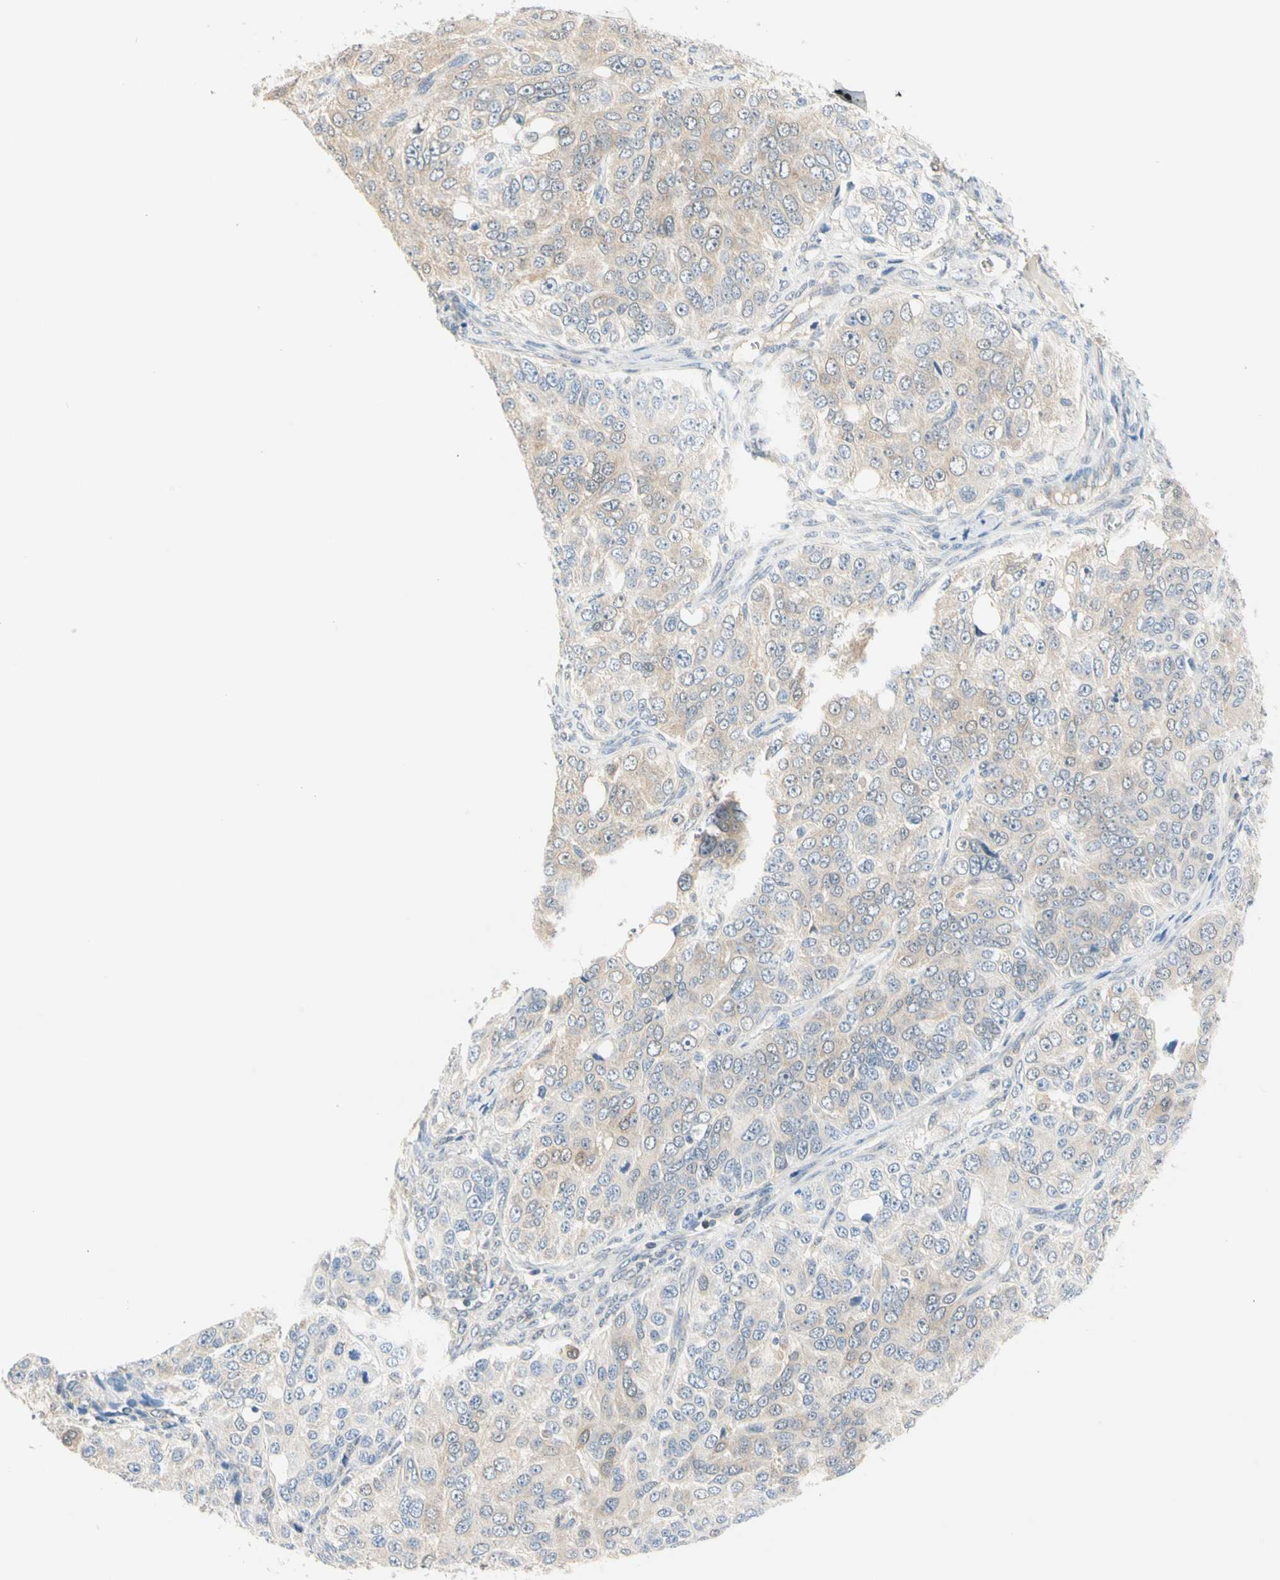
{"staining": {"intensity": "weak", "quantity": ">75%", "location": "cytoplasmic/membranous"}, "tissue": "ovarian cancer", "cell_type": "Tumor cells", "image_type": "cancer", "snomed": [{"axis": "morphology", "description": "Carcinoma, endometroid"}, {"axis": "topography", "description": "Ovary"}], "caption": "Immunohistochemistry photomicrograph of endometroid carcinoma (ovarian) stained for a protein (brown), which displays low levels of weak cytoplasmic/membranous positivity in approximately >75% of tumor cells.", "gene": "MPI", "patient": {"sex": "female", "age": 51}}